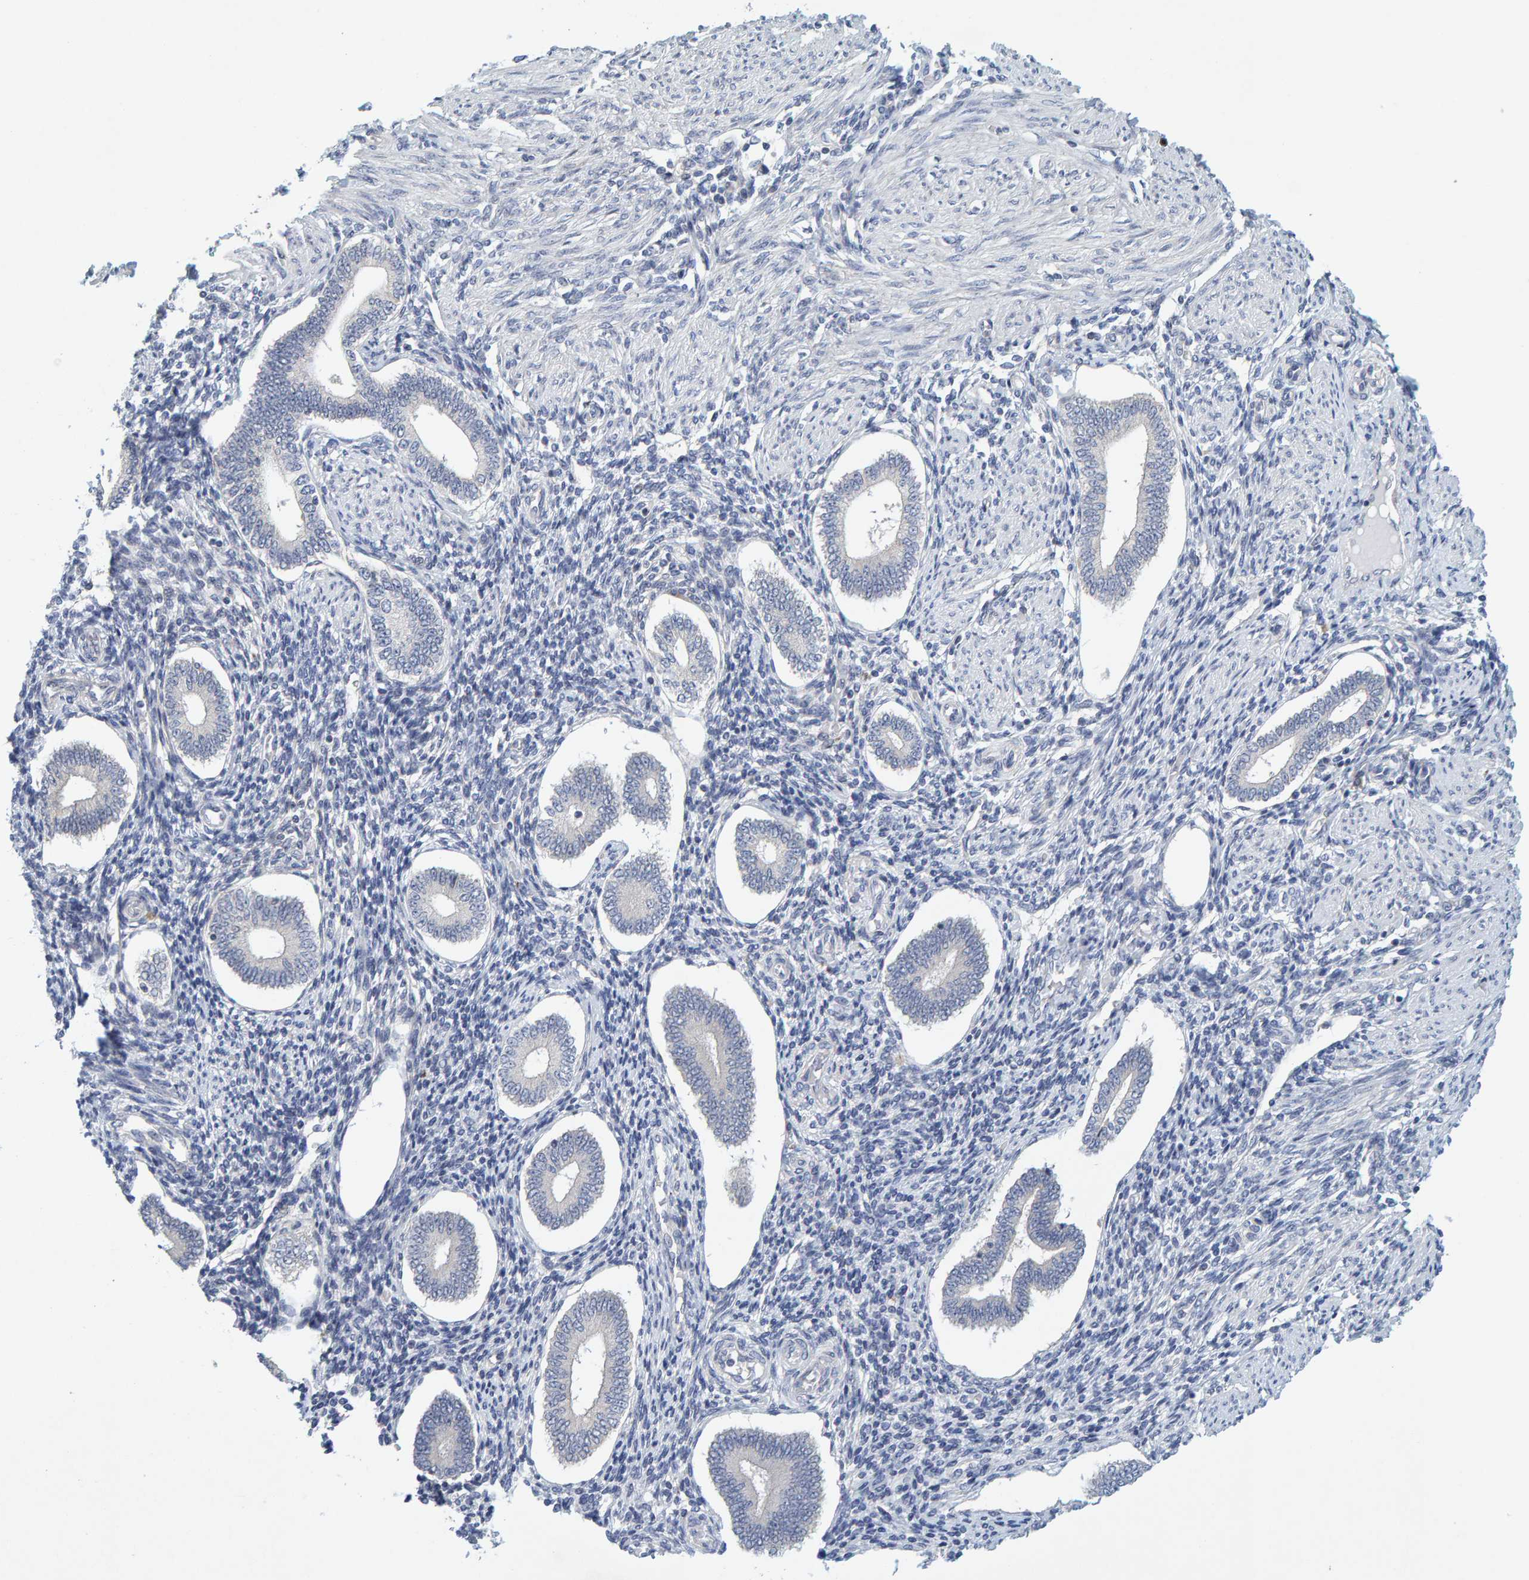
{"staining": {"intensity": "negative", "quantity": "none", "location": "none"}, "tissue": "endometrium", "cell_type": "Cells in endometrial stroma", "image_type": "normal", "snomed": [{"axis": "morphology", "description": "Normal tissue, NOS"}, {"axis": "topography", "description": "Endometrium"}], "caption": "This is an immunohistochemistry micrograph of normal human endometrium. There is no staining in cells in endometrial stroma.", "gene": "ZNF77", "patient": {"sex": "female", "age": 42}}